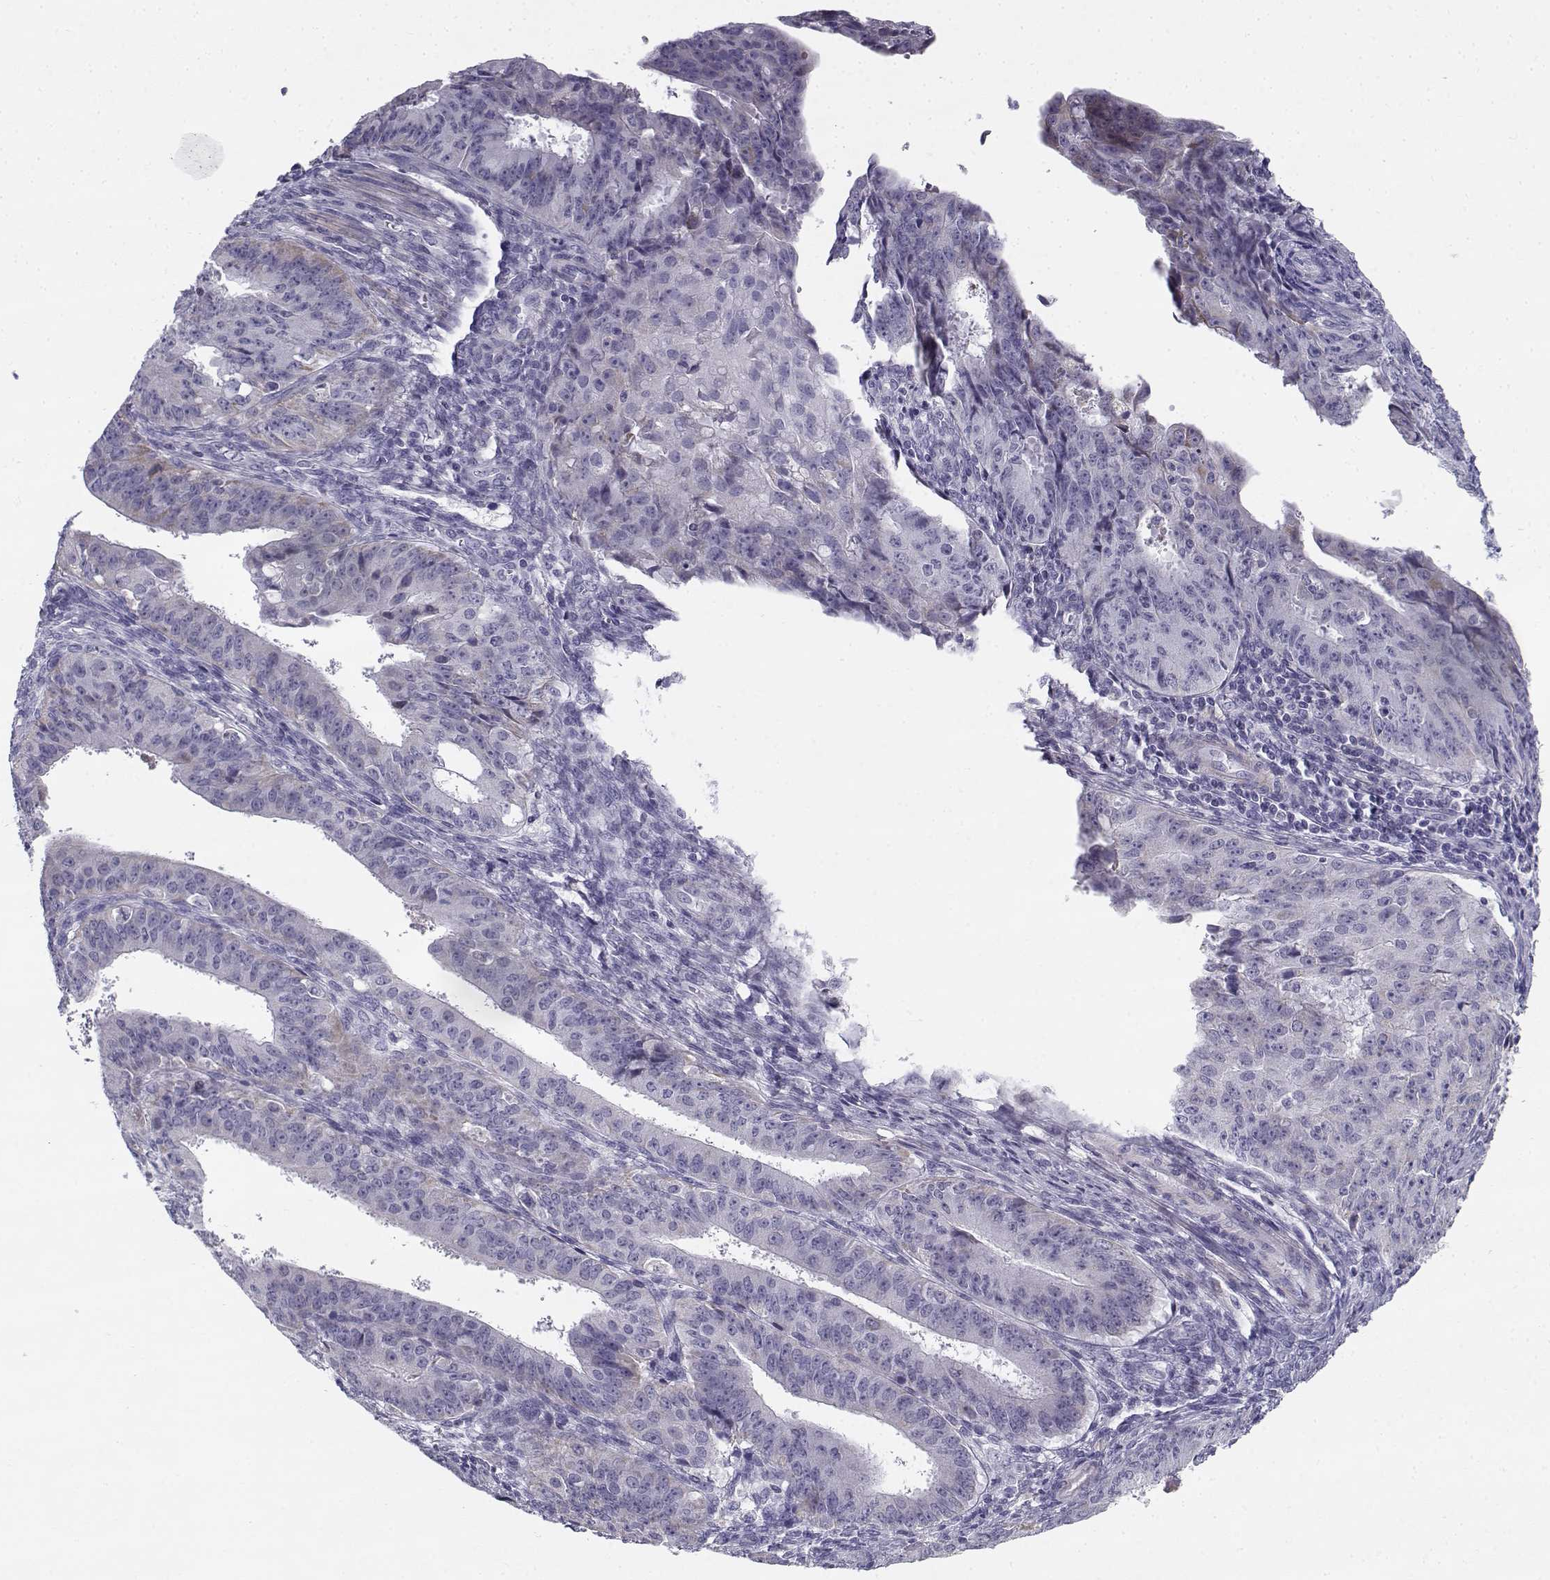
{"staining": {"intensity": "weak", "quantity": "<25%", "location": "cytoplasmic/membranous"}, "tissue": "ovarian cancer", "cell_type": "Tumor cells", "image_type": "cancer", "snomed": [{"axis": "morphology", "description": "Carcinoma, endometroid"}, {"axis": "topography", "description": "Ovary"}], "caption": "High magnification brightfield microscopy of ovarian cancer stained with DAB (brown) and counterstained with hematoxylin (blue): tumor cells show no significant expression.", "gene": "CREB3L3", "patient": {"sex": "female", "age": 42}}